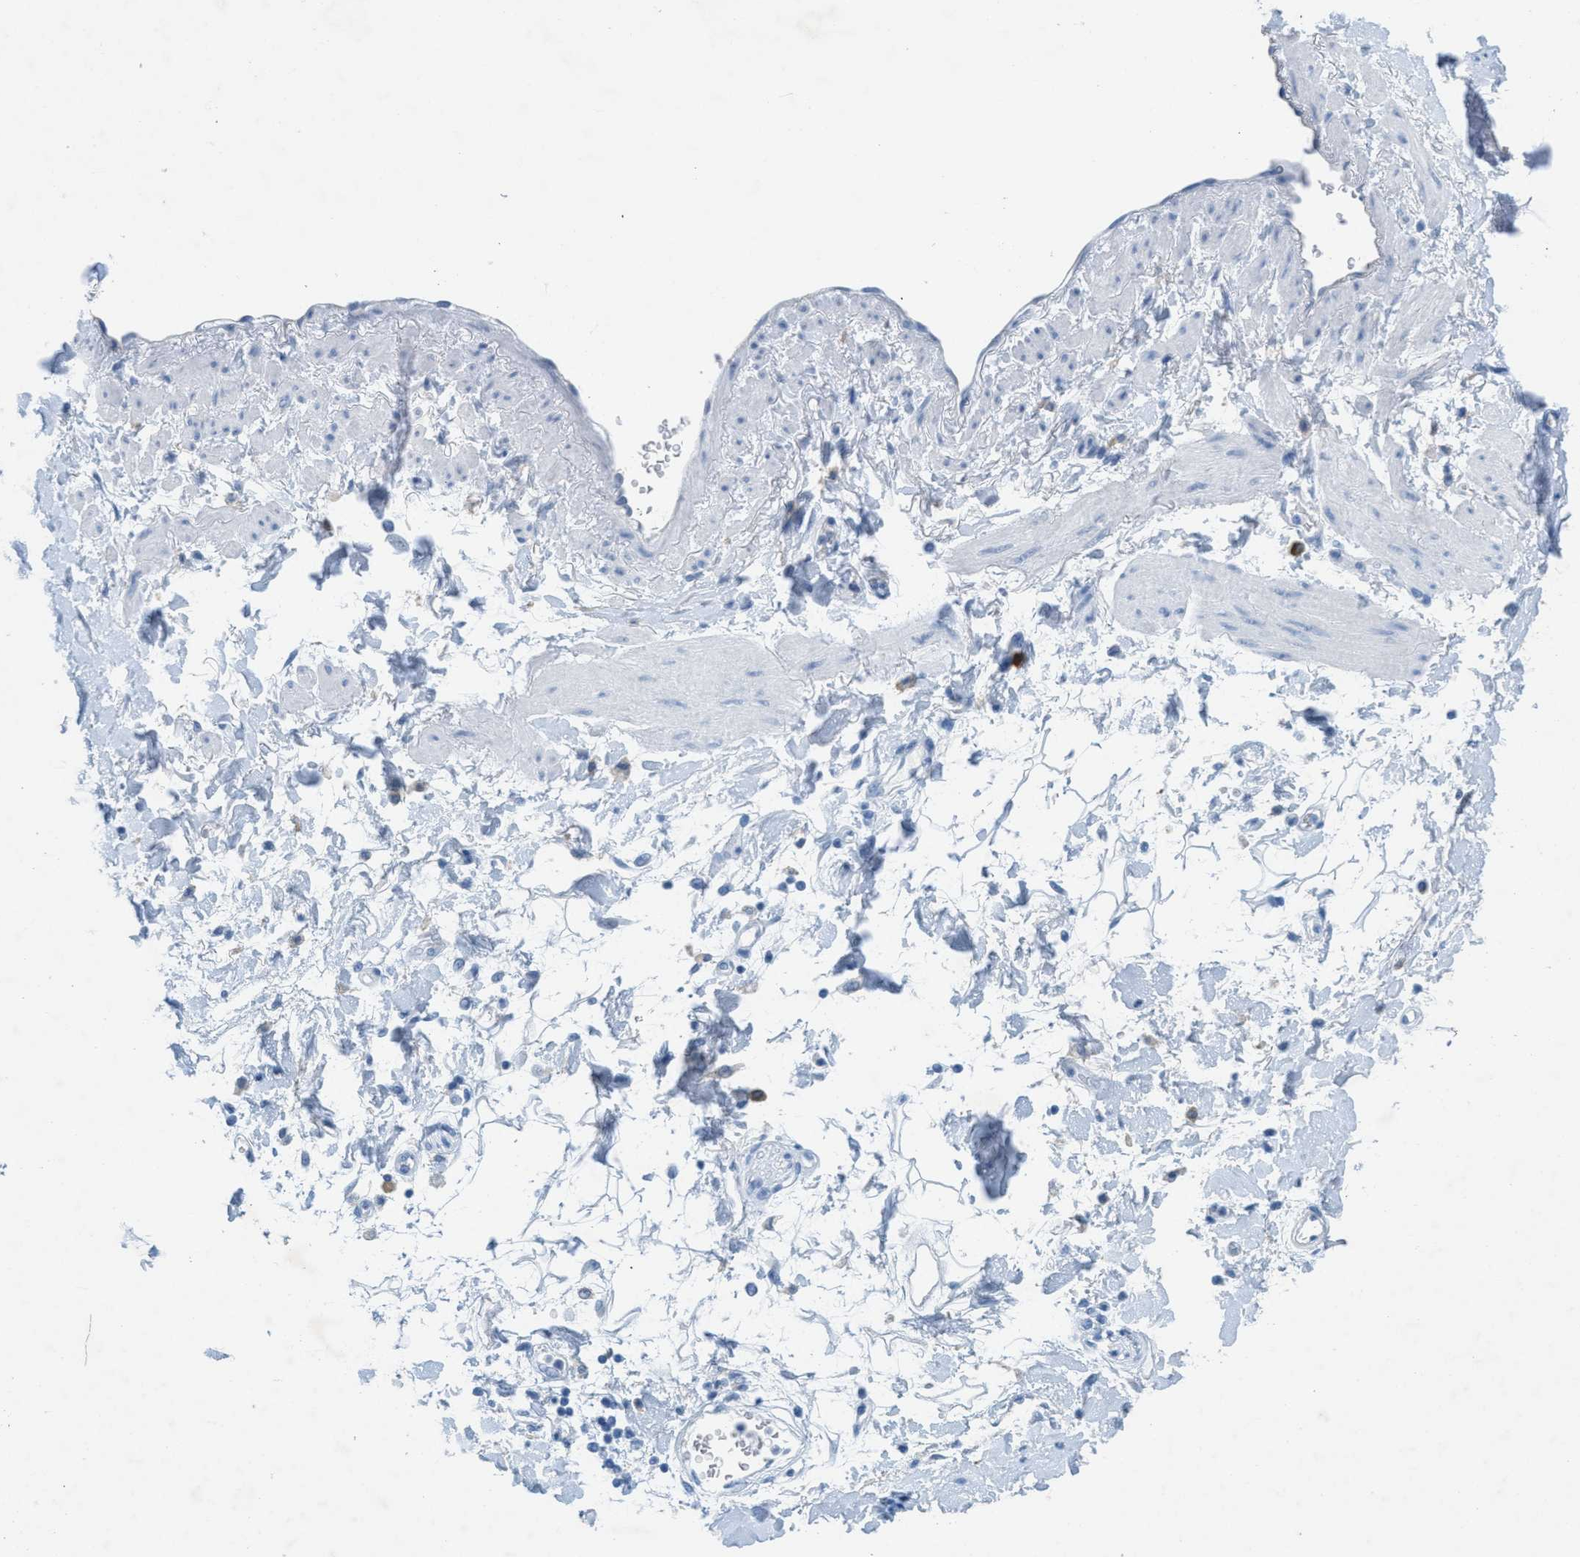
{"staining": {"intensity": "negative", "quantity": "none", "location": "none"}, "tissue": "adipose tissue", "cell_type": "Adipocytes", "image_type": "normal", "snomed": [{"axis": "morphology", "description": "Normal tissue, NOS"}, {"axis": "morphology", "description": "Adenocarcinoma, NOS"}, {"axis": "topography", "description": "Duodenum"}, {"axis": "topography", "description": "Peripheral nerve tissue"}], "caption": "This is an immunohistochemistry (IHC) photomicrograph of benign human adipose tissue. There is no expression in adipocytes.", "gene": "GPM6A", "patient": {"sex": "female", "age": 60}}